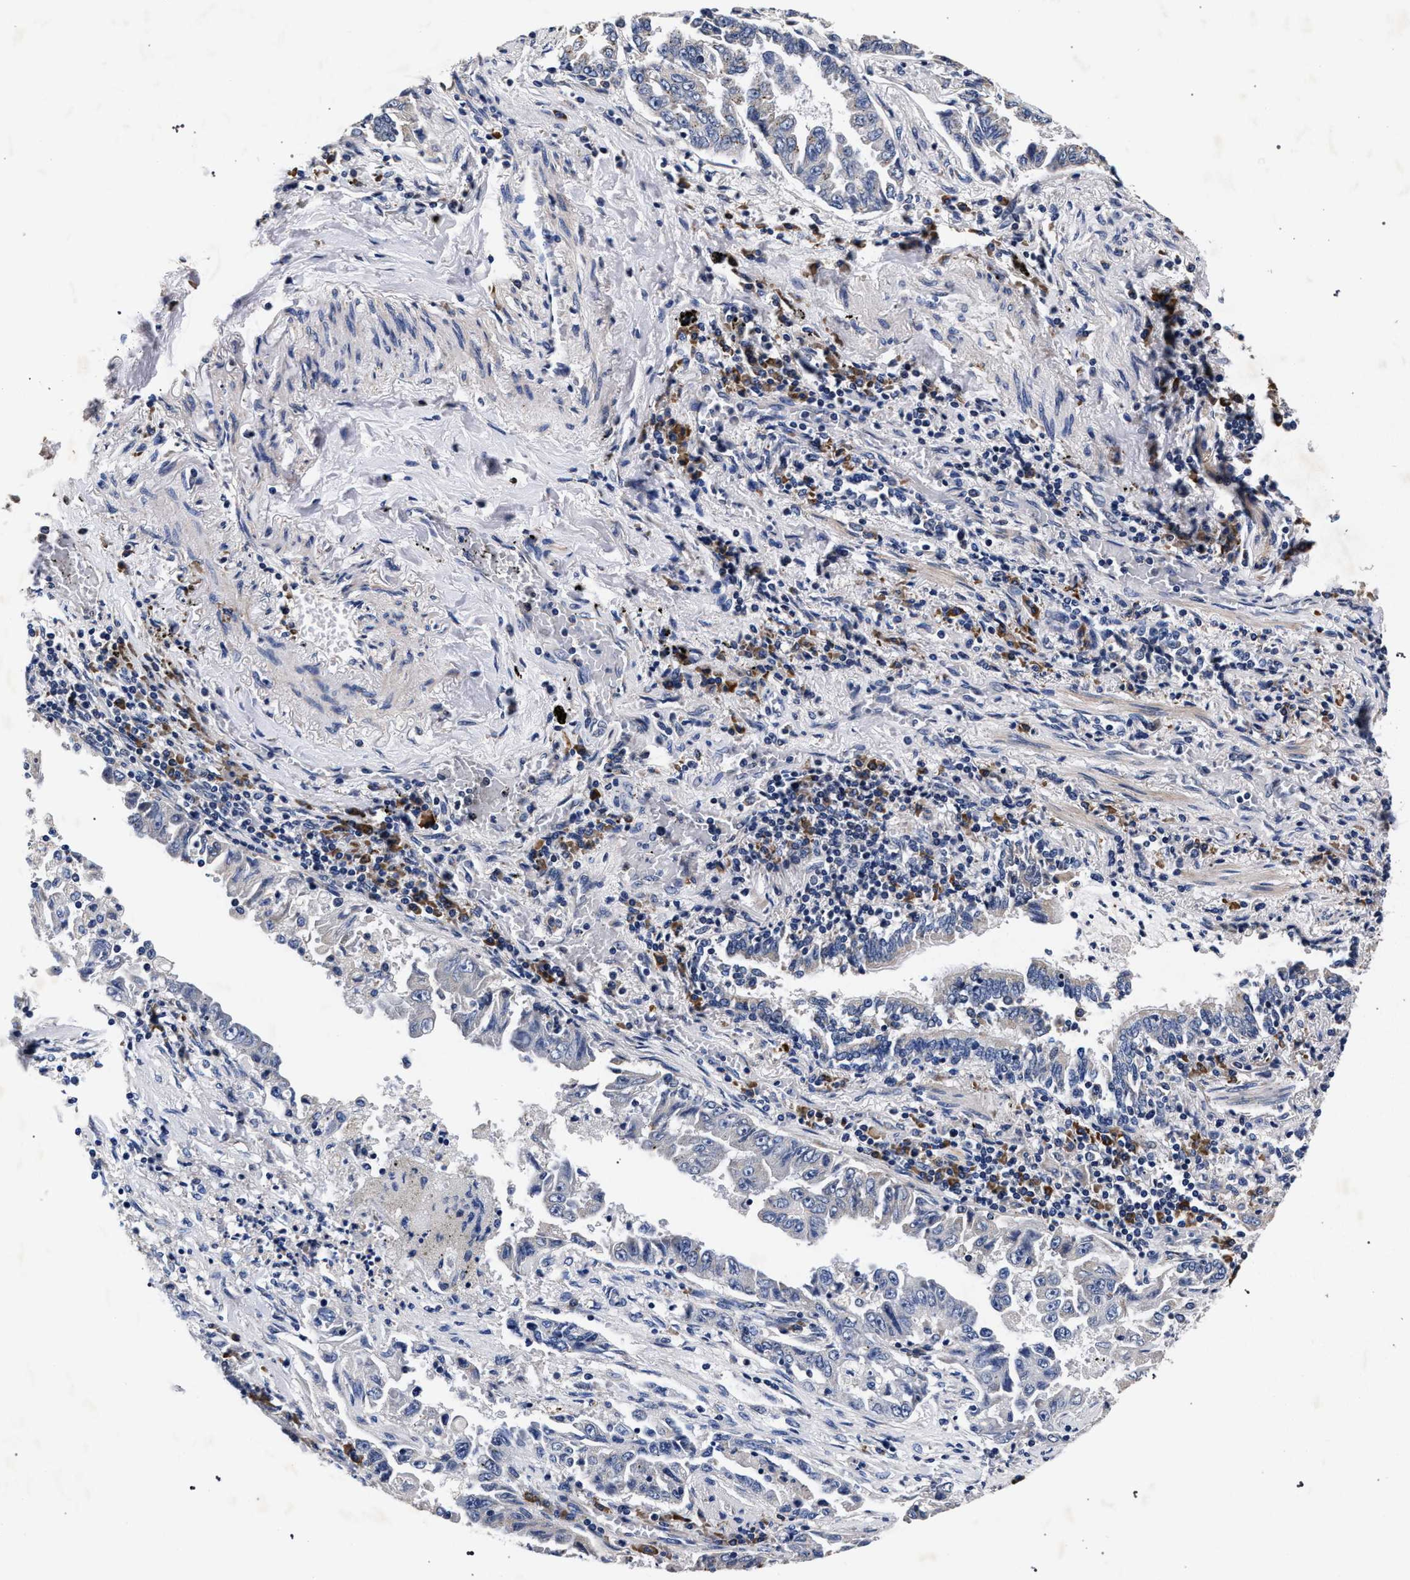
{"staining": {"intensity": "negative", "quantity": "none", "location": "none"}, "tissue": "lung cancer", "cell_type": "Tumor cells", "image_type": "cancer", "snomed": [{"axis": "morphology", "description": "Adenocarcinoma, NOS"}, {"axis": "topography", "description": "Lung"}], "caption": "A high-resolution photomicrograph shows IHC staining of lung cancer (adenocarcinoma), which exhibits no significant positivity in tumor cells.", "gene": "CFAP95", "patient": {"sex": "female", "age": 51}}